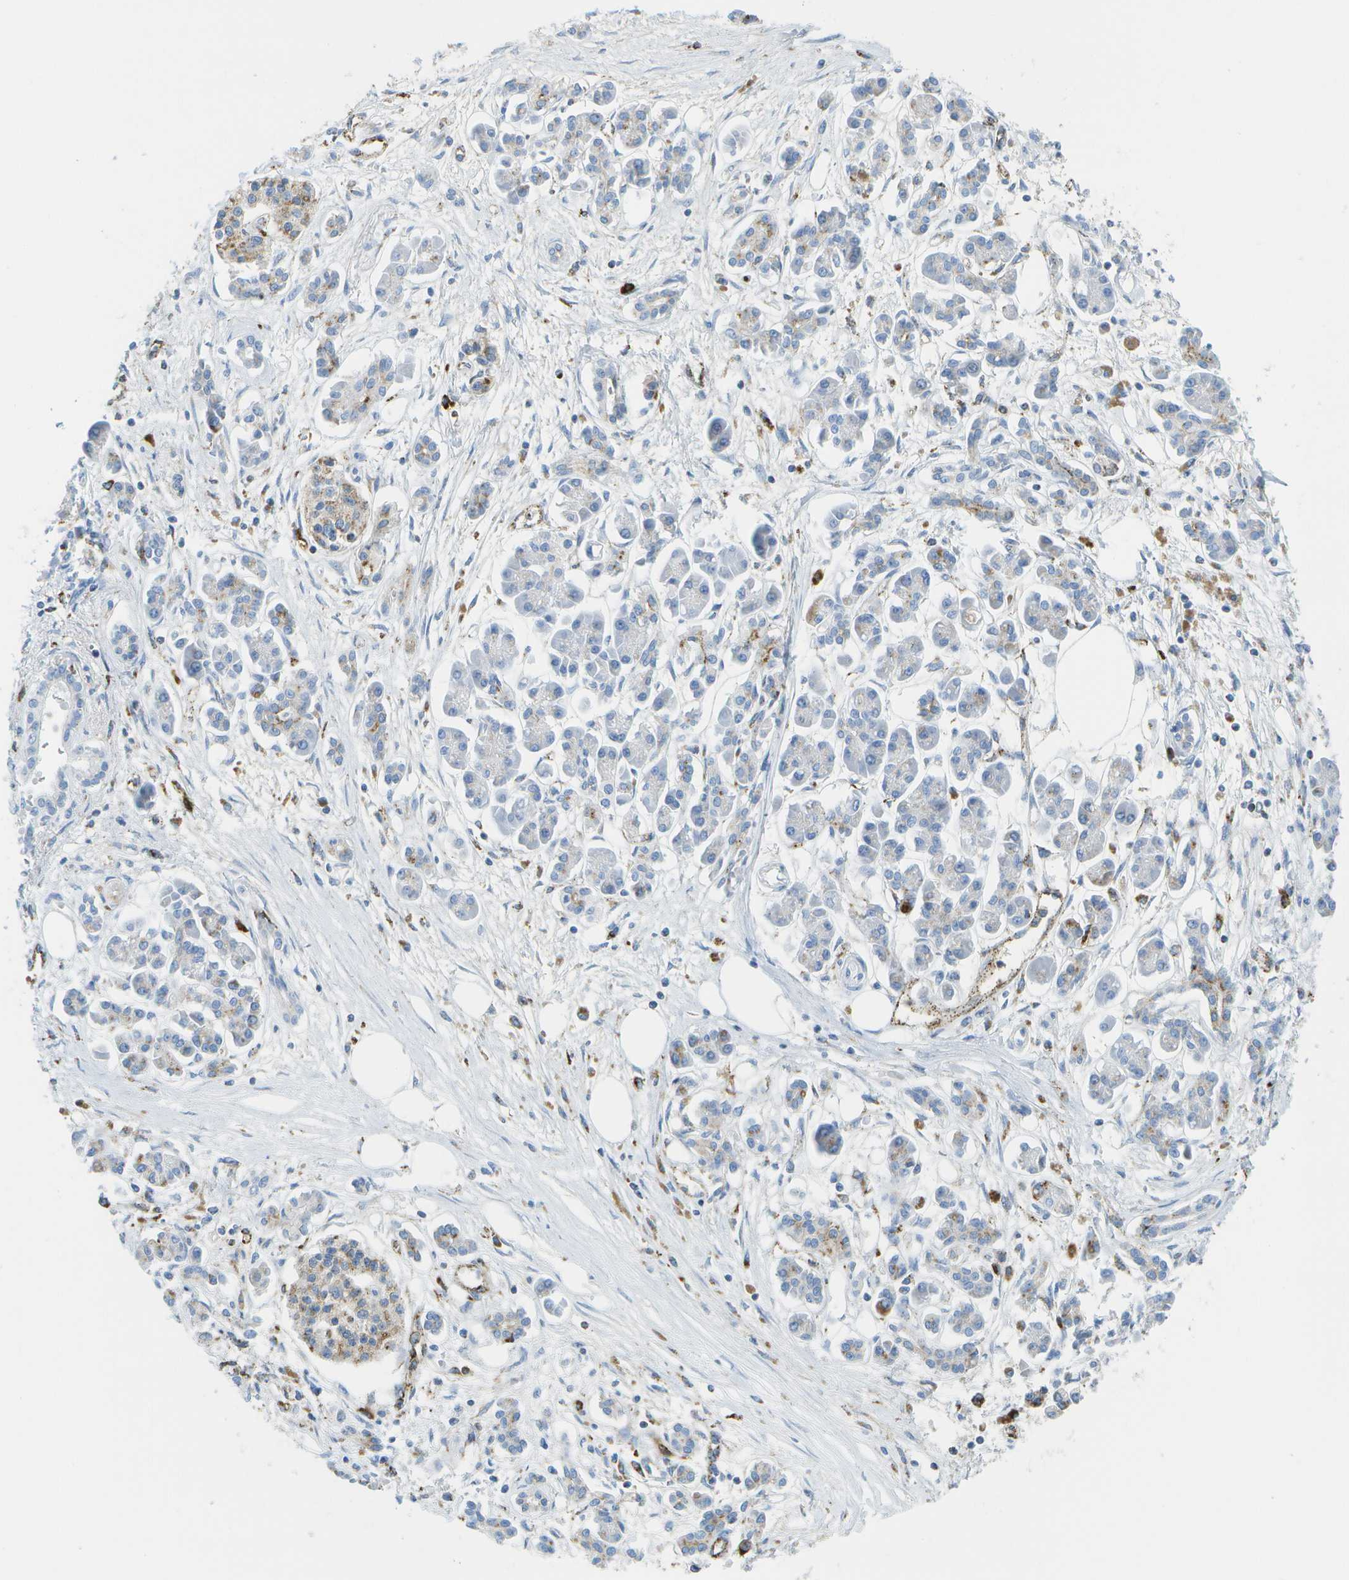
{"staining": {"intensity": "moderate", "quantity": "<25%", "location": "cytoplasmic/membranous"}, "tissue": "pancreatic cancer", "cell_type": "Tumor cells", "image_type": "cancer", "snomed": [{"axis": "morphology", "description": "Adenocarcinoma, NOS"}, {"axis": "topography", "description": "Pancreas"}], "caption": "A brown stain labels moderate cytoplasmic/membranous expression of a protein in human pancreatic adenocarcinoma tumor cells.", "gene": "PRCP", "patient": {"sex": "female", "age": 77}}